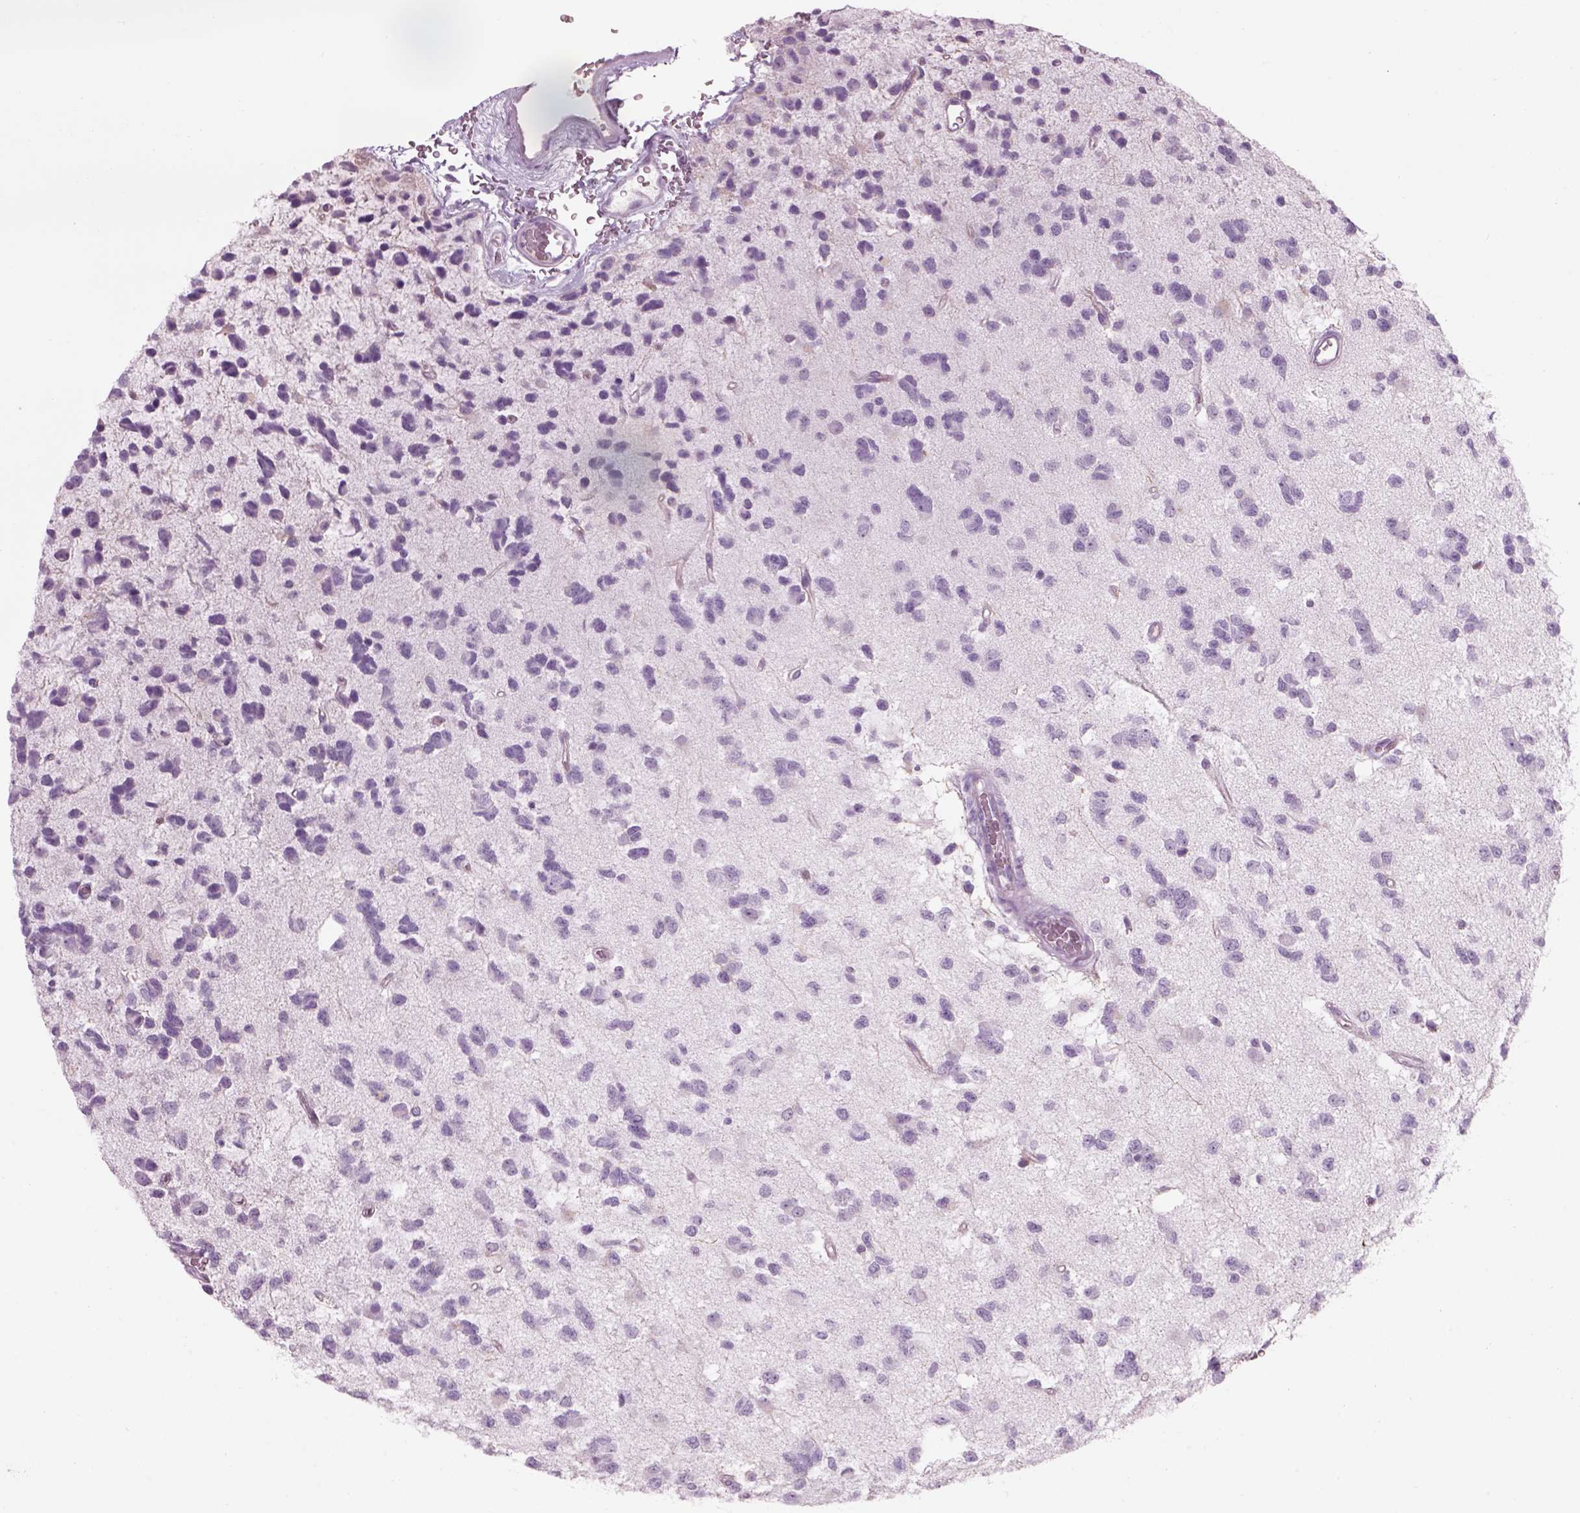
{"staining": {"intensity": "negative", "quantity": "none", "location": "none"}, "tissue": "glioma", "cell_type": "Tumor cells", "image_type": "cancer", "snomed": [{"axis": "morphology", "description": "Glioma, malignant, Low grade"}, {"axis": "topography", "description": "Brain"}], "caption": "Tumor cells are negative for brown protein staining in glioma.", "gene": "GAS2L2", "patient": {"sex": "female", "age": 45}}